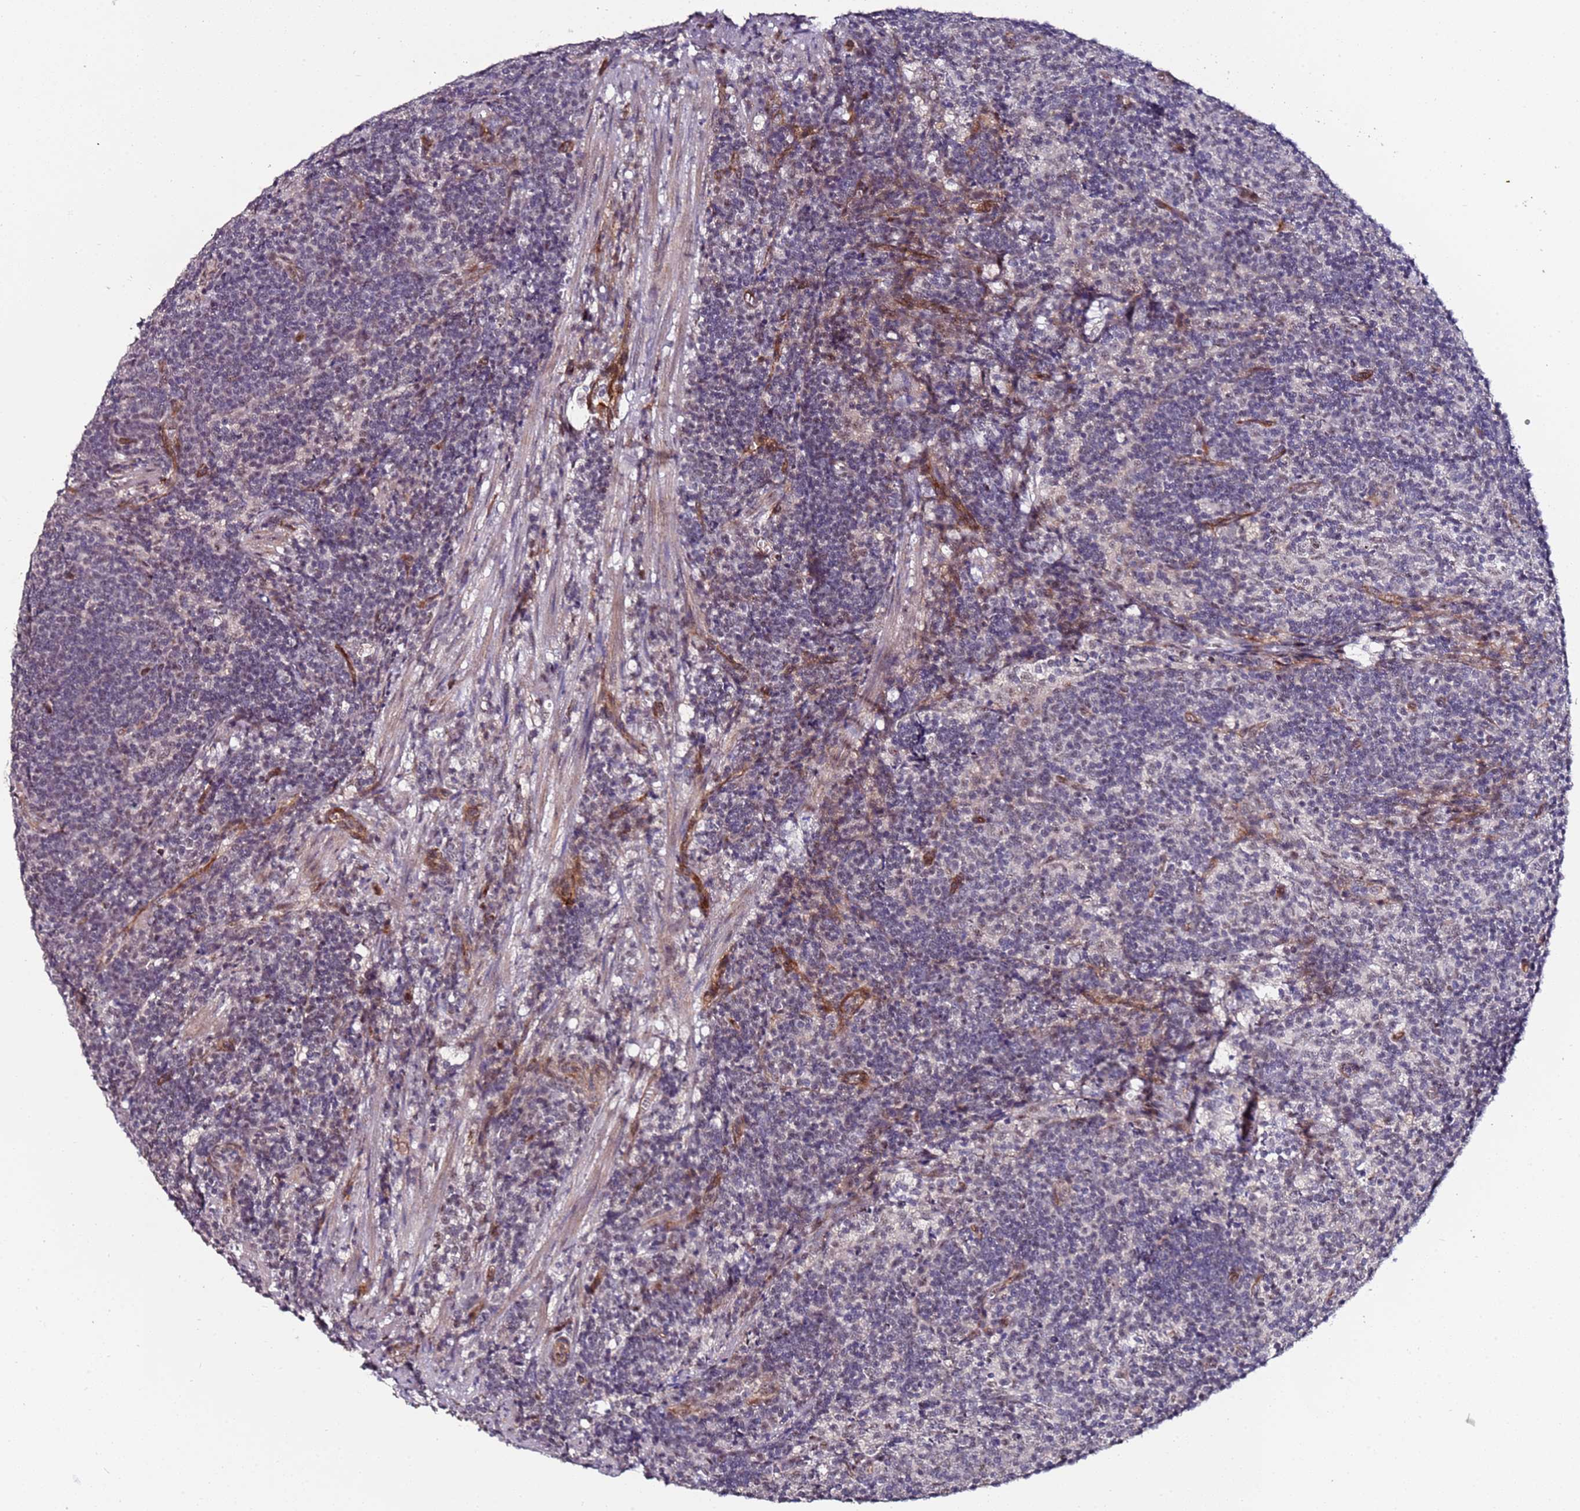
{"staining": {"intensity": "moderate", "quantity": "<25%", "location": "cytoplasmic/membranous"}, "tissue": "lymph node", "cell_type": "Germinal center cells", "image_type": "normal", "snomed": [{"axis": "morphology", "description": "Normal tissue, NOS"}, {"axis": "topography", "description": "Lymph node"}], "caption": "This is an image of immunohistochemistry staining of normal lymph node, which shows moderate expression in the cytoplasmic/membranous of germinal center cells.", "gene": "DUSP28", "patient": {"sex": "female", "age": 30}}